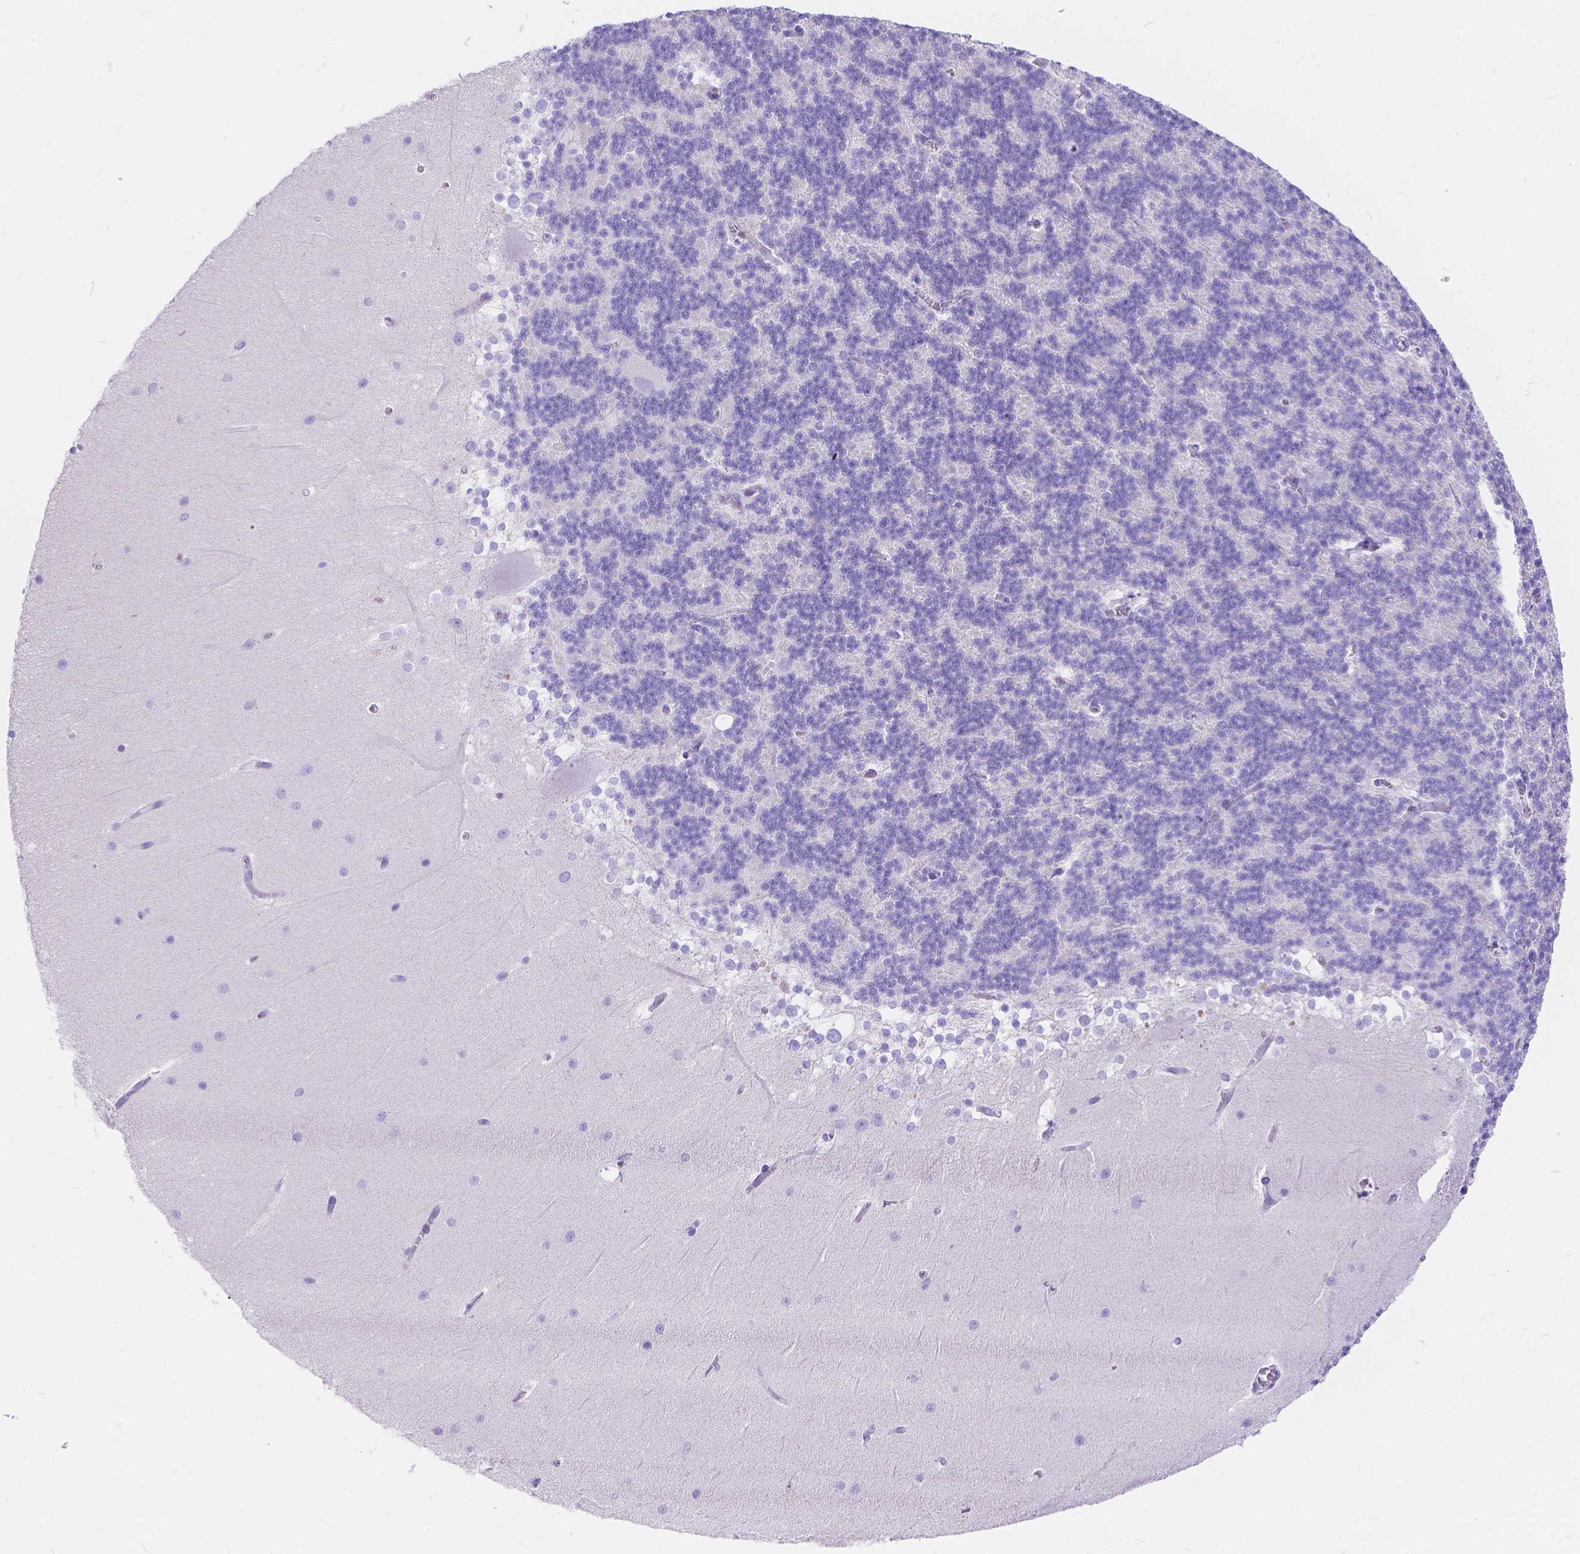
{"staining": {"intensity": "negative", "quantity": "none", "location": "none"}, "tissue": "cerebellum", "cell_type": "Cells in granular layer", "image_type": "normal", "snomed": [{"axis": "morphology", "description": "Normal tissue, NOS"}, {"axis": "topography", "description": "Cerebellum"}], "caption": "An IHC photomicrograph of unremarkable cerebellum is shown. There is no staining in cells in granular layer of cerebellum.", "gene": "KLHL10", "patient": {"sex": "female", "age": 19}}